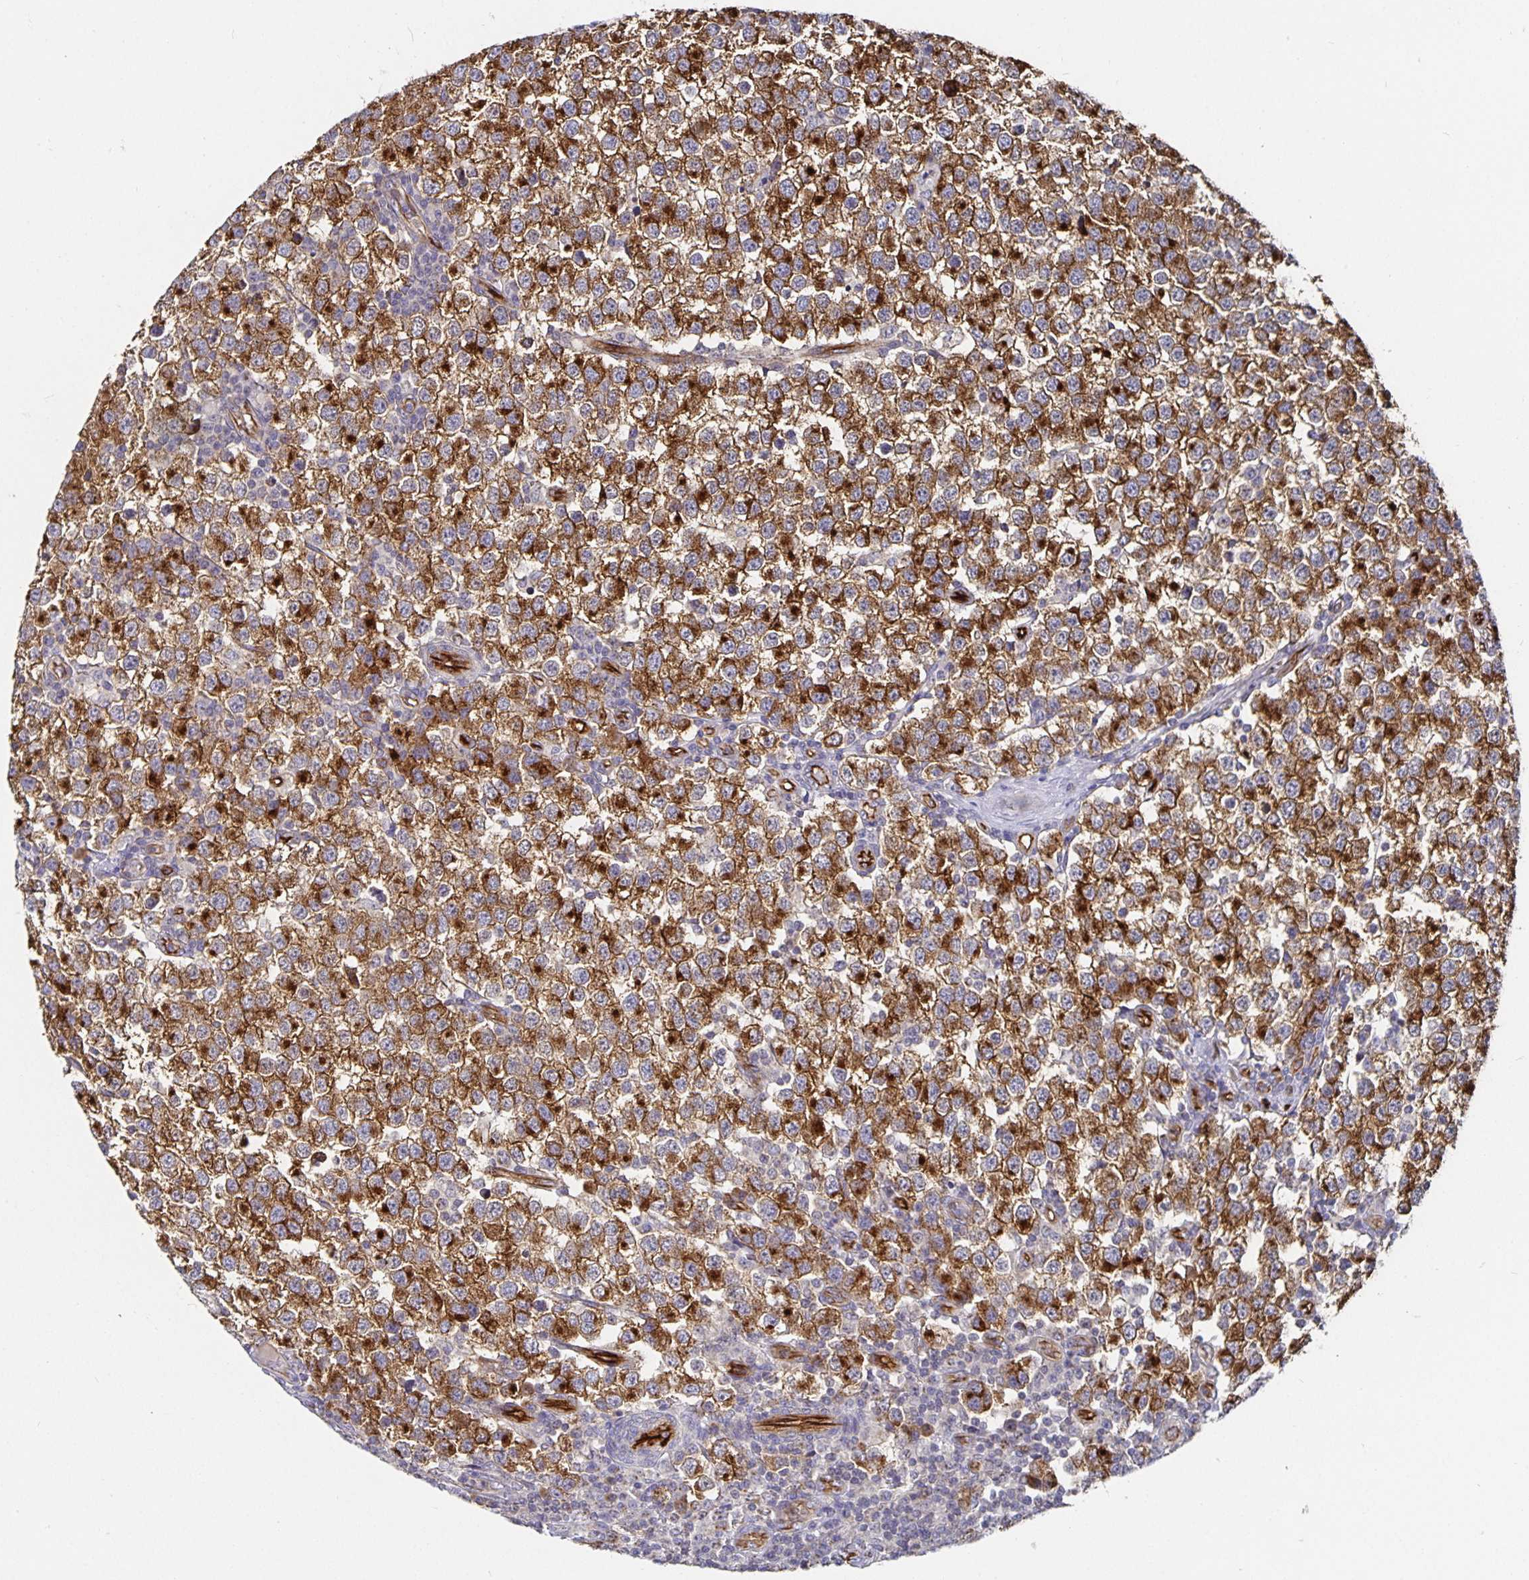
{"staining": {"intensity": "moderate", "quantity": ">75%", "location": "cytoplasmic/membranous"}, "tissue": "testis cancer", "cell_type": "Tumor cells", "image_type": "cancer", "snomed": [{"axis": "morphology", "description": "Seminoma, NOS"}, {"axis": "topography", "description": "Testis"}], "caption": "Testis cancer tissue reveals moderate cytoplasmic/membranous expression in approximately >75% of tumor cells, visualized by immunohistochemistry.", "gene": "PODXL", "patient": {"sex": "male", "age": 34}}